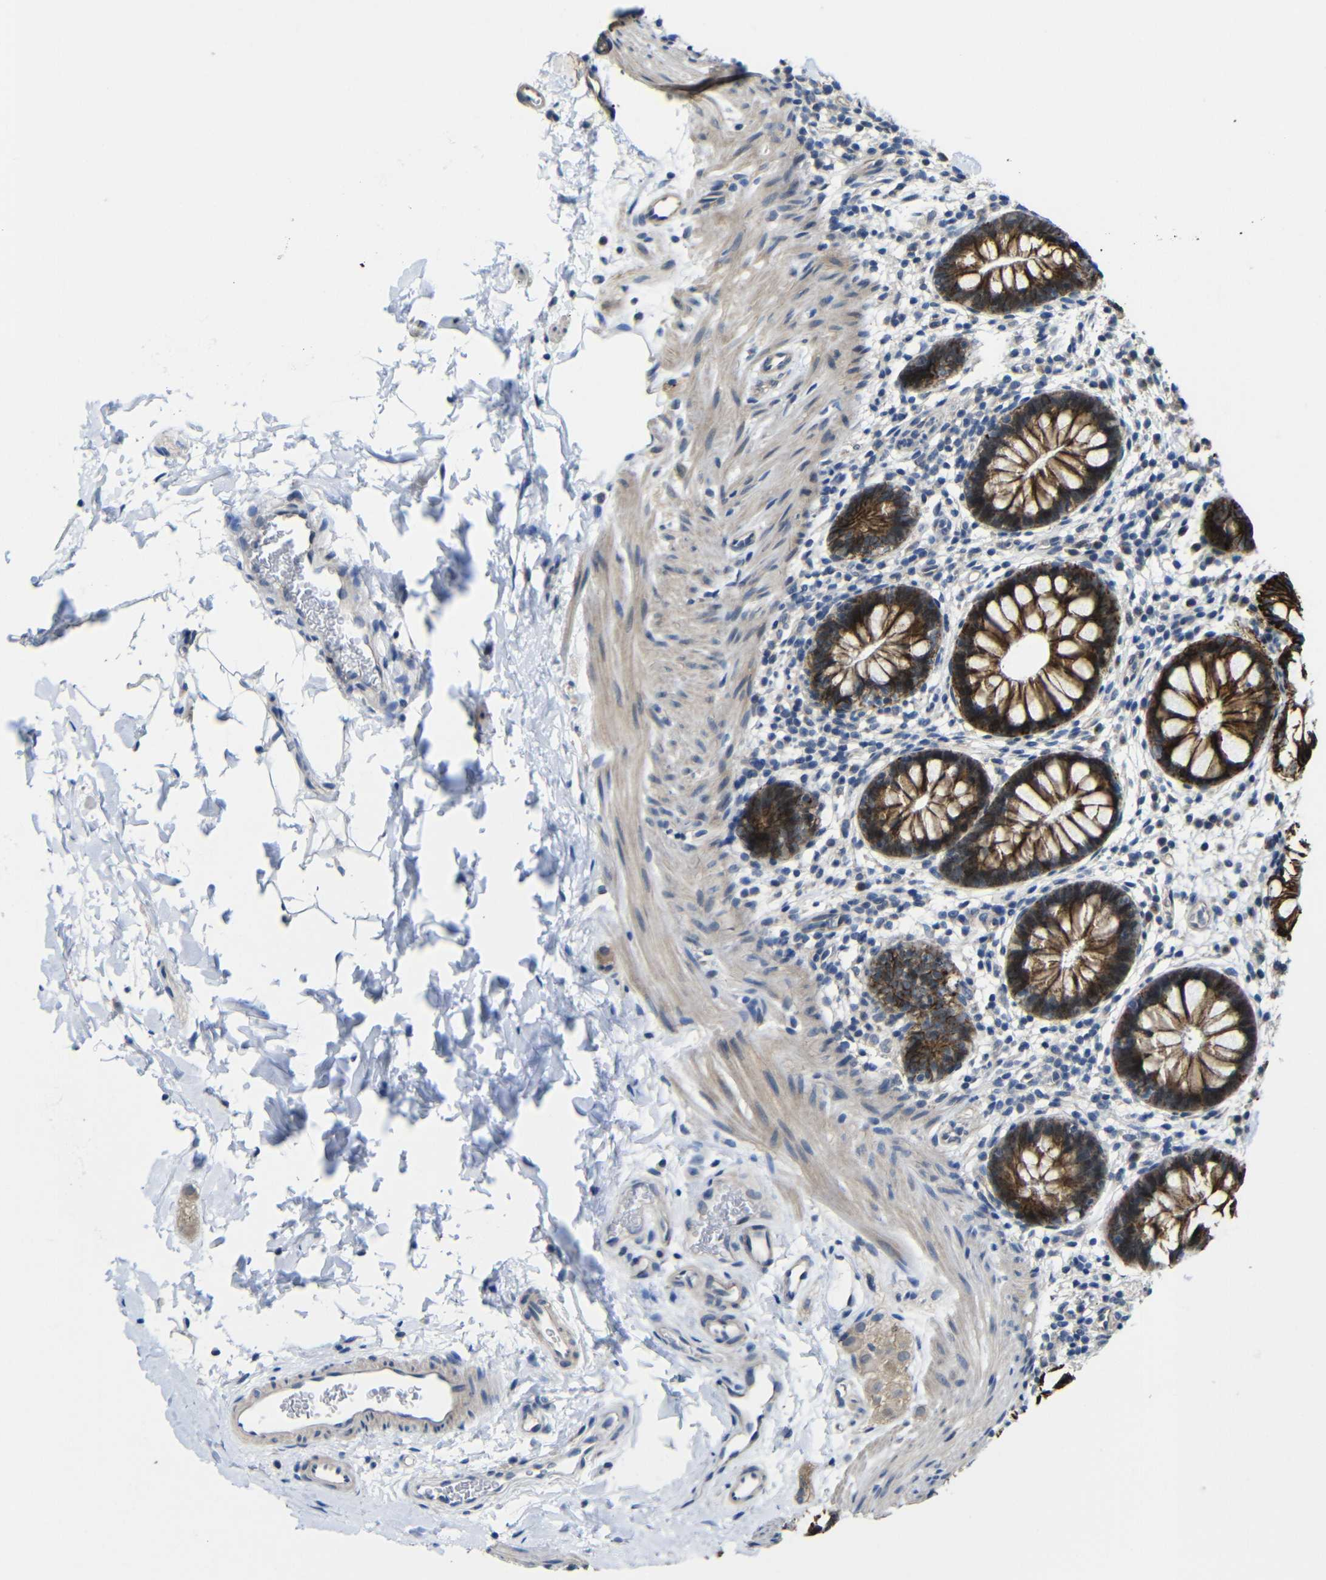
{"staining": {"intensity": "strong", "quantity": ">75%", "location": "cytoplasmic/membranous"}, "tissue": "rectum", "cell_type": "Glandular cells", "image_type": "normal", "snomed": [{"axis": "morphology", "description": "Normal tissue, NOS"}, {"axis": "topography", "description": "Rectum"}], "caption": "A micrograph of human rectum stained for a protein reveals strong cytoplasmic/membranous brown staining in glandular cells.", "gene": "ZNF90", "patient": {"sex": "female", "age": 24}}